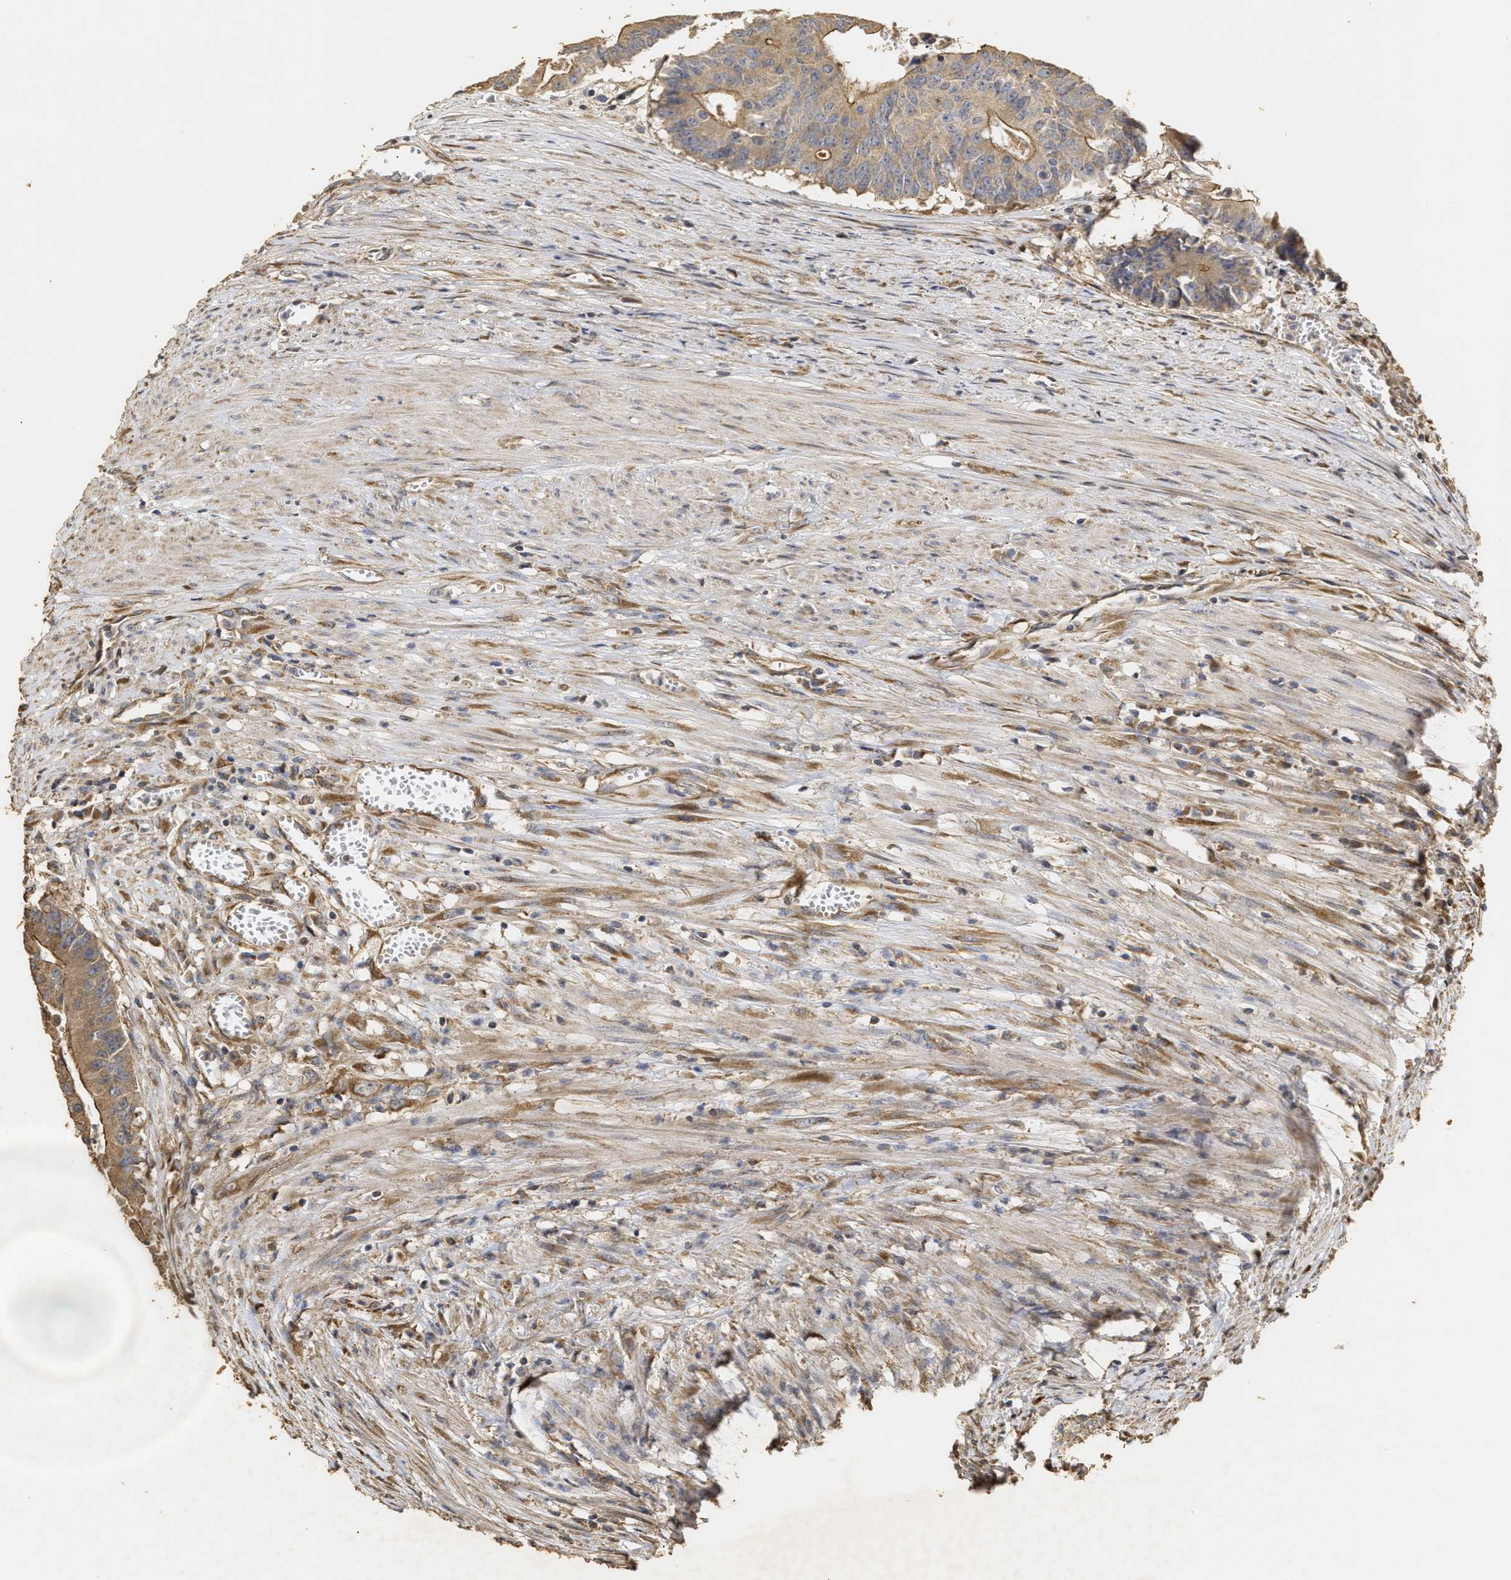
{"staining": {"intensity": "moderate", "quantity": ">75%", "location": "cytoplasmic/membranous"}, "tissue": "colorectal cancer", "cell_type": "Tumor cells", "image_type": "cancer", "snomed": [{"axis": "morphology", "description": "Adenocarcinoma, NOS"}, {"axis": "topography", "description": "Colon"}], "caption": "Protein analysis of colorectal cancer (adenocarcinoma) tissue reveals moderate cytoplasmic/membranous positivity in approximately >75% of tumor cells. (DAB IHC with brightfield microscopy, high magnification).", "gene": "NAV1", "patient": {"sex": "male", "age": 87}}